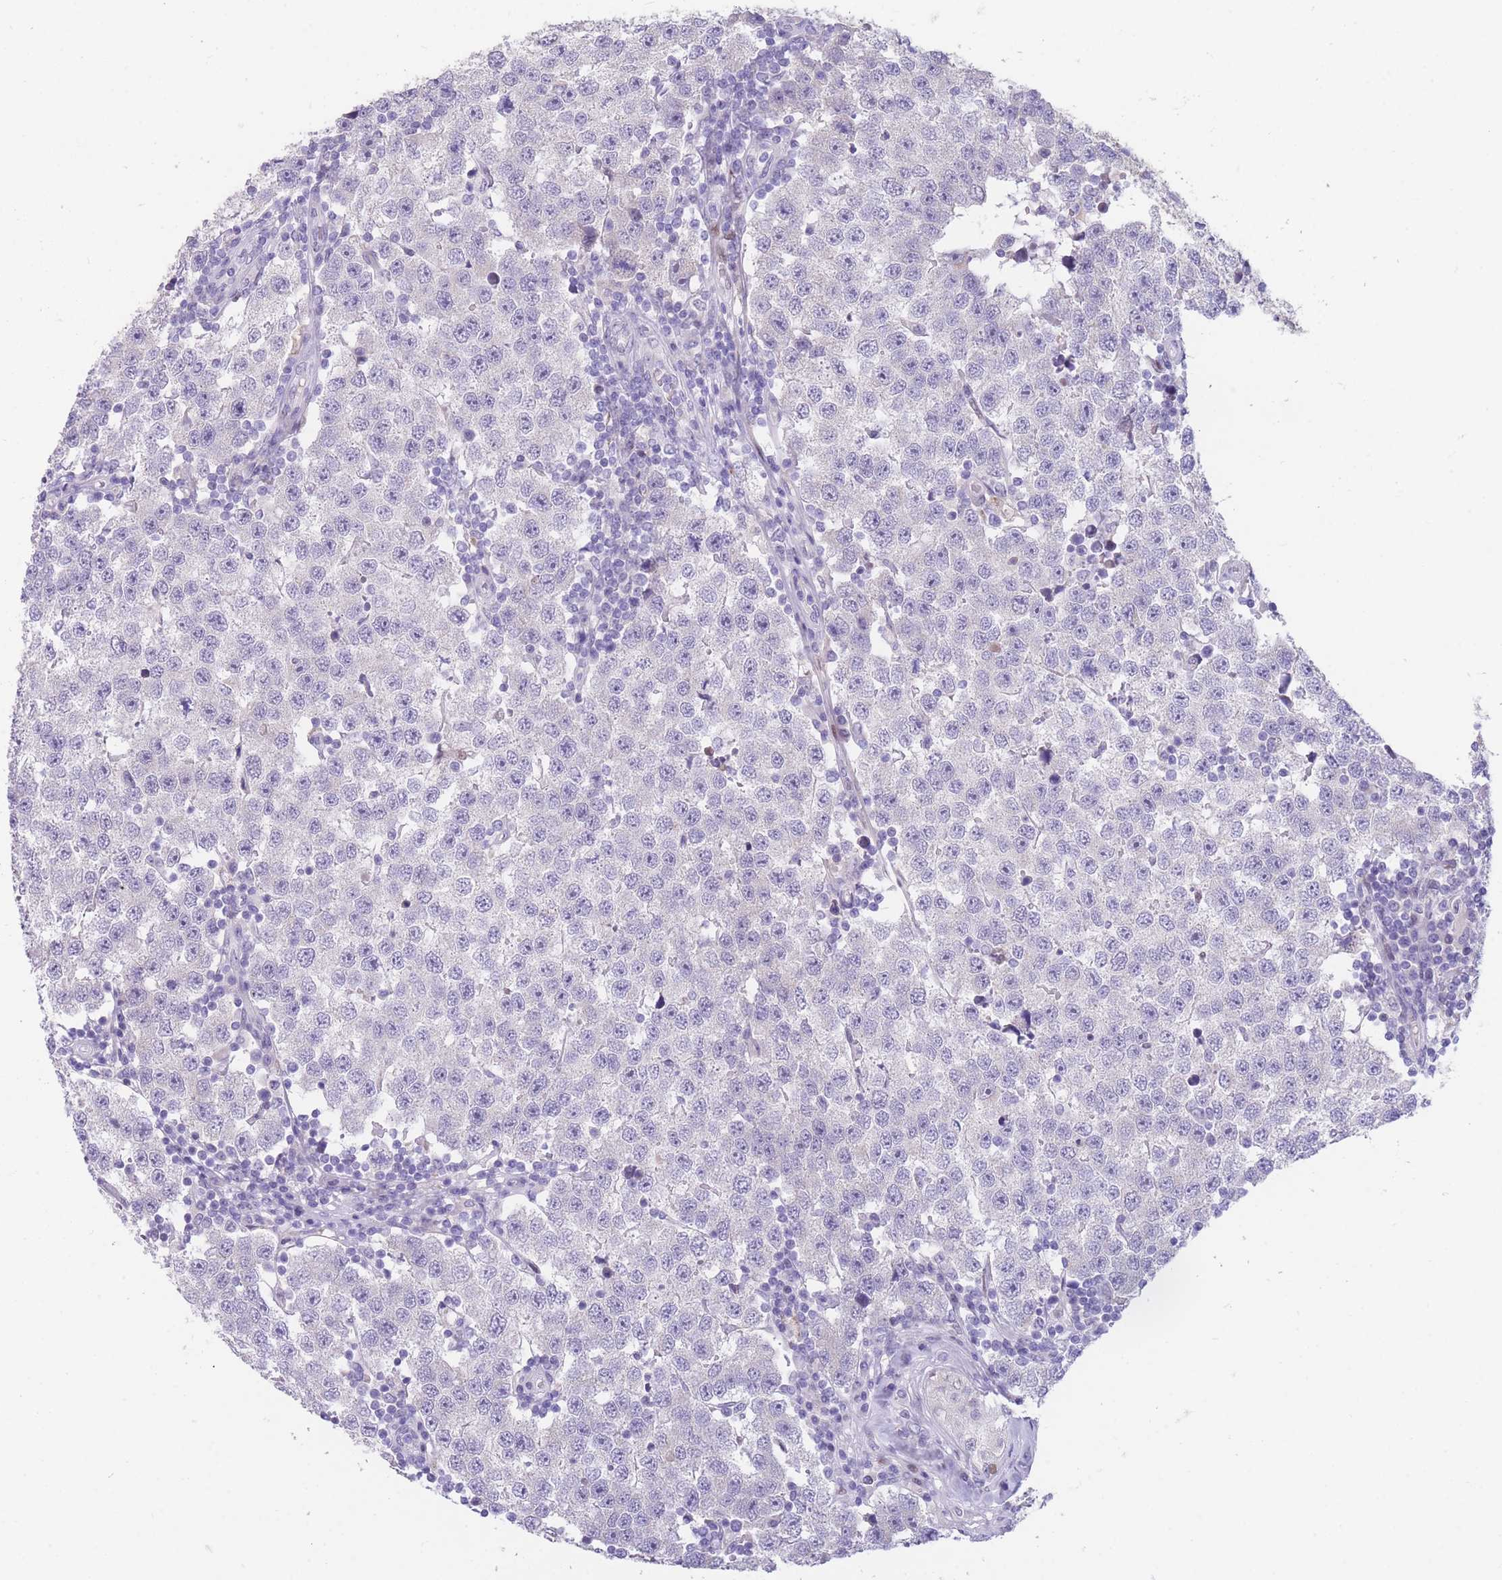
{"staining": {"intensity": "negative", "quantity": "none", "location": "none"}, "tissue": "testis cancer", "cell_type": "Tumor cells", "image_type": "cancer", "snomed": [{"axis": "morphology", "description": "Seminoma, NOS"}, {"axis": "topography", "description": "Testis"}], "caption": "Immunohistochemistry (IHC) micrograph of neoplastic tissue: testis cancer stained with DAB demonstrates no significant protein expression in tumor cells. (Brightfield microscopy of DAB immunohistochemistry at high magnification).", "gene": "SHCBP1", "patient": {"sex": "male", "age": 34}}